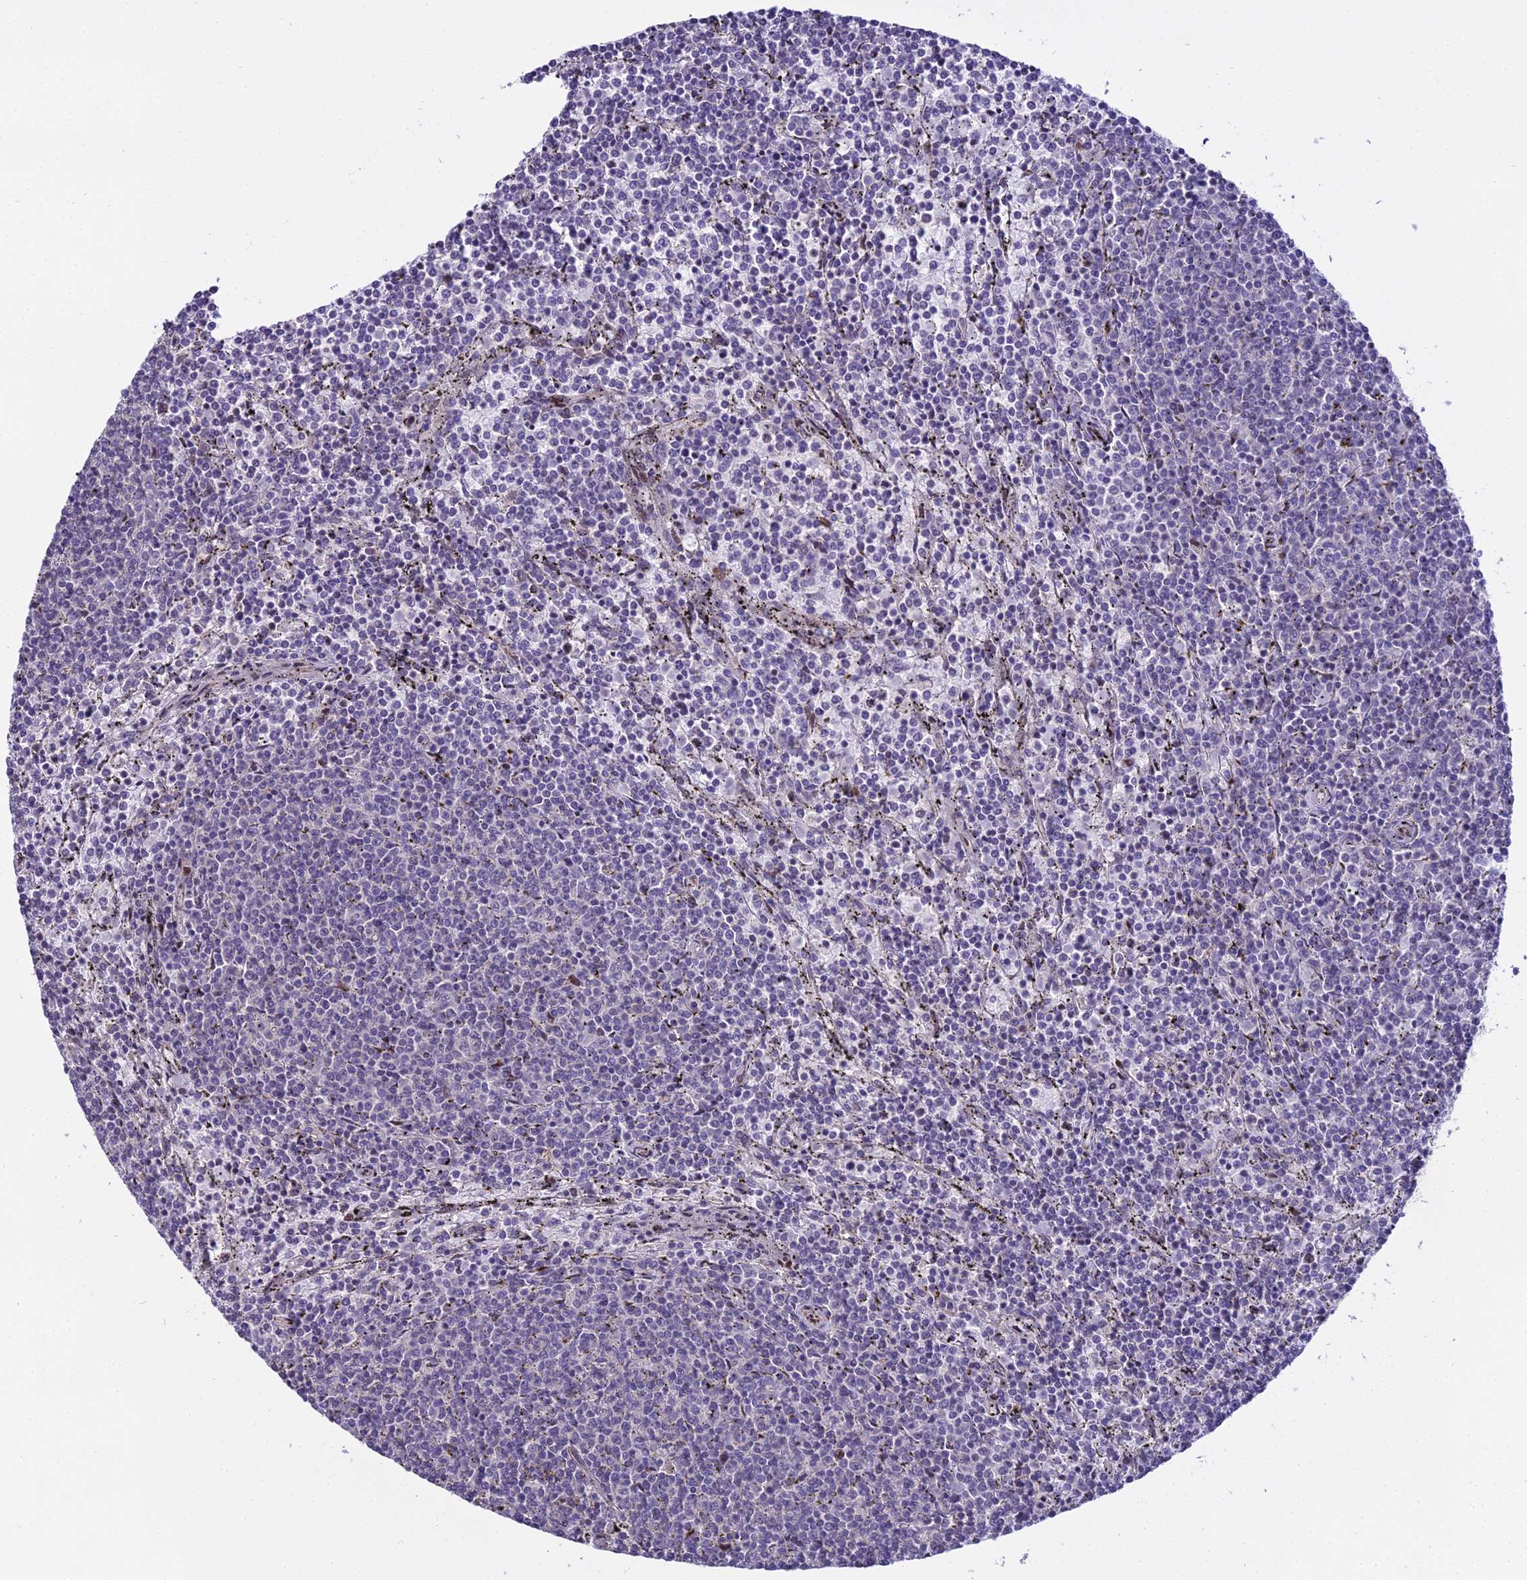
{"staining": {"intensity": "negative", "quantity": "none", "location": "none"}, "tissue": "lymphoma", "cell_type": "Tumor cells", "image_type": "cancer", "snomed": [{"axis": "morphology", "description": "Malignant lymphoma, non-Hodgkin's type, Low grade"}, {"axis": "topography", "description": "Spleen"}], "caption": "An immunohistochemistry photomicrograph of low-grade malignant lymphoma, non-Hodgkin's type is shown. There is no staining in tumor cells of low-grade malignant lymphoma, non-Hodgkin's type.", "gene": "ZNF707", "patient": {"sex": "female", "age": 50}}